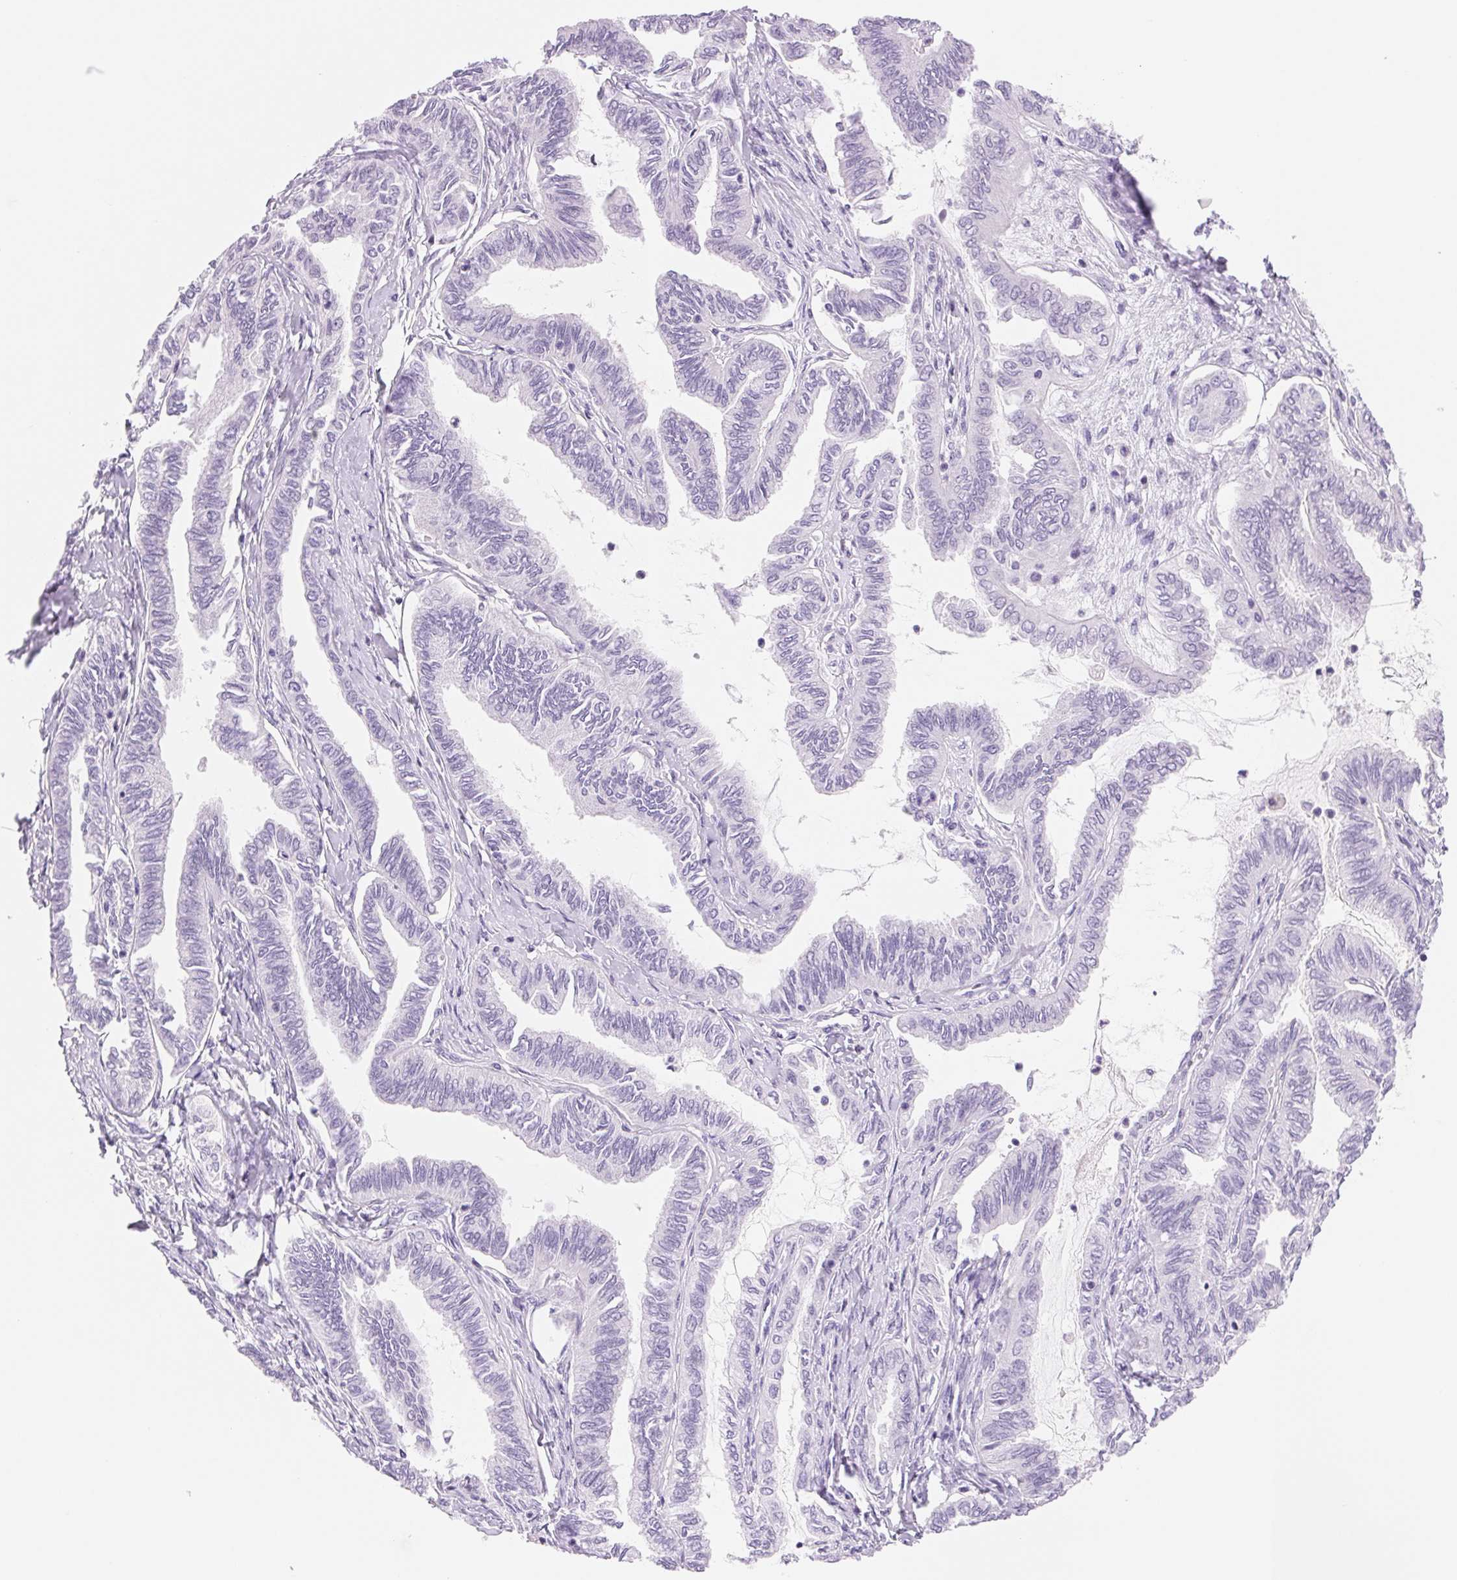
{"staining": {"intensity": "negative", "quantity": "none", "location": "none"}, "tissue": "ovarian cancer", "cell_type": "Tumor cells", "image_type": "cancer", "snomed": [{"axis": "morphology", "description": "Carcinoma, endometroid"}, {"axis": "topography", "description": "Ovary"}], "caption": "IHC of human ovarian cancer (endometroid carcinoma) exhibits no positivity in tumor cells.", "gene": "ASGR2", "patient": {"sex": "female", "age": 70}}